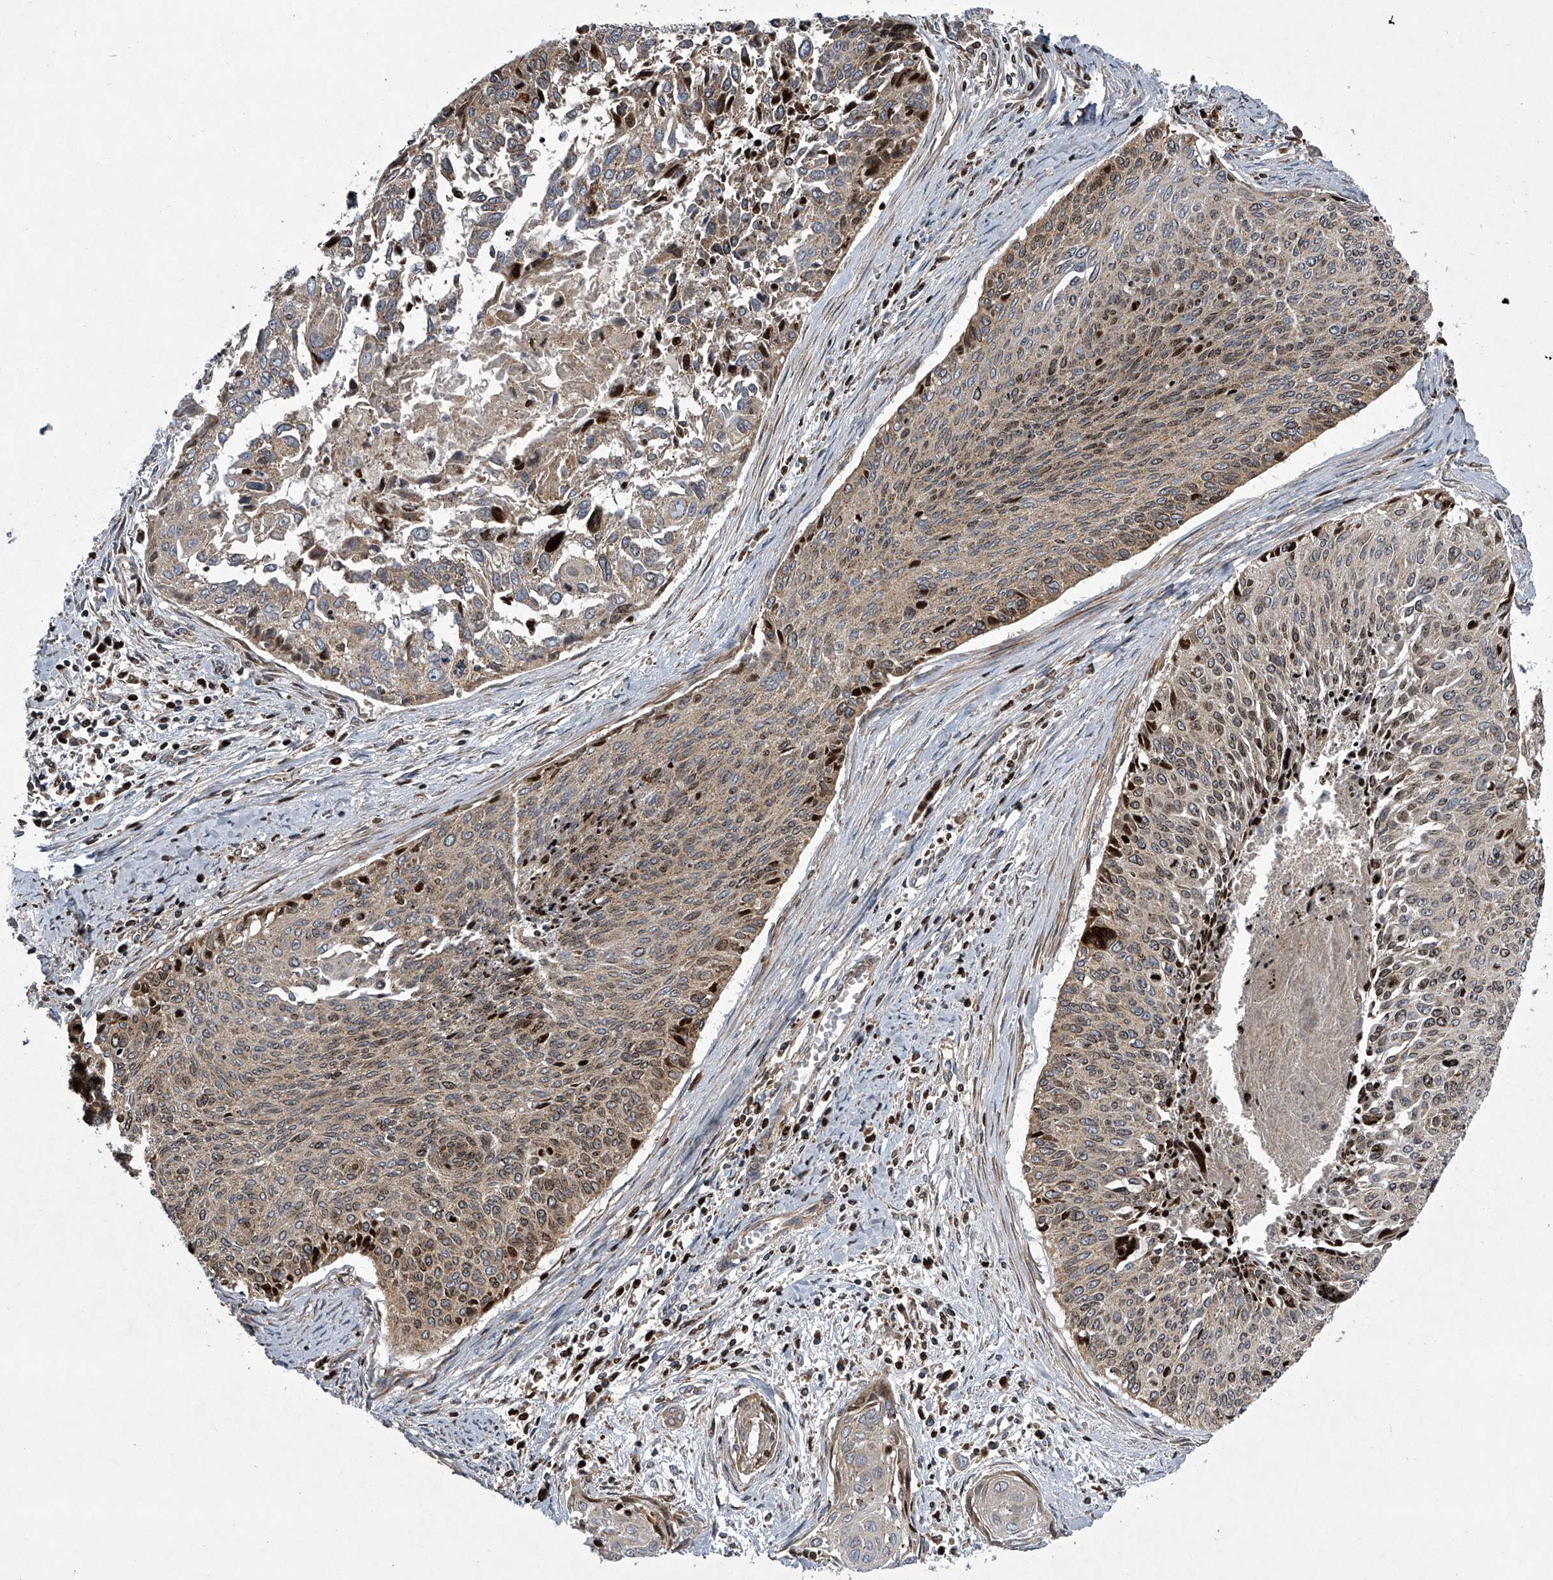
{"staining": {"intensity": "moderate", "quantity": ">75%", "location": "cytoplasmic/membranous,nuclear"}, "tissue": "cervical cancer", "cell_type": "Tumor cells", "image_type": "cancer", "snomed": [{"axis": "morphology", "description": "Squamous cell carcinoma, NOS"}, {"axis": "topography", "description": "Cervix"}], "caption": "Immunohistochemistry (IHC) of human cervical squamous cell carcinoma reveals medium levels of moderate cytoplasmic/membranous and nuclear positivity in about >75% of tumor cells.", "gene": "STRADA", "patient": {"sex": "female", "age": 55}}